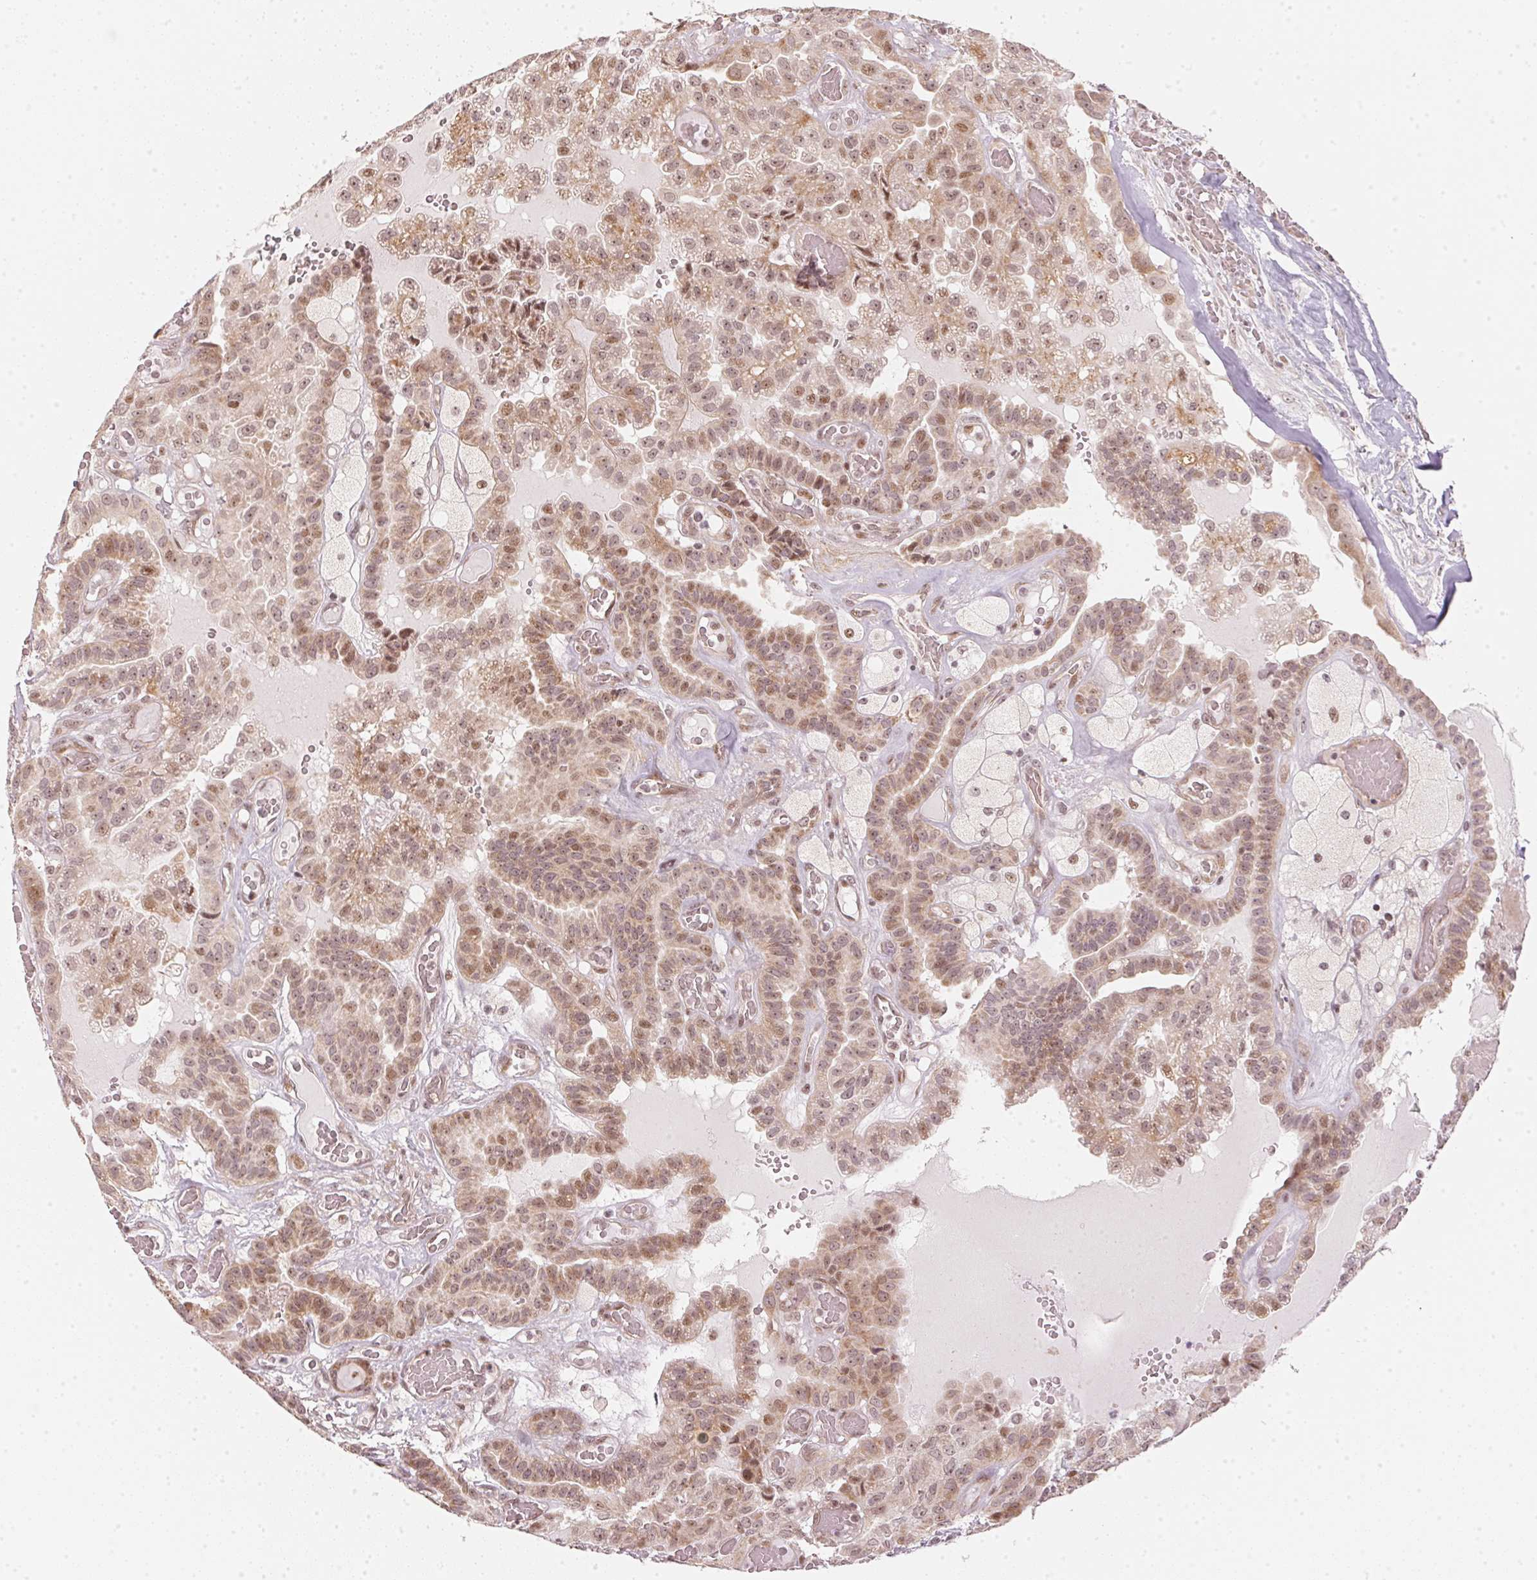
{"staining": {"intensity": "moderate", "quantity": ">75%", "location": "cytoplasmic/membranous,nuclear"}, "tissue": "thyroid cancer", "cell_type": "Tumor cells", "image_type": "cancer", "snomed": [{"axis": "morphology", "description": "Papillary adenocarcinoma, NOS"}, {"axis": "morphology", "description": "Papillary adenoma metastatic"}, {"axis": "topography", "description": "Thyroid gland"}], "caption": "This is a photomicrograph of immunohistochemistry (IHC) staining of thyroid cancer, which shows moderate expression in the cytoplasmic/membranous and nuclear of tumor cells.", "gene": "KAT6A", "patient": {"sex": "male", "age": 87}}